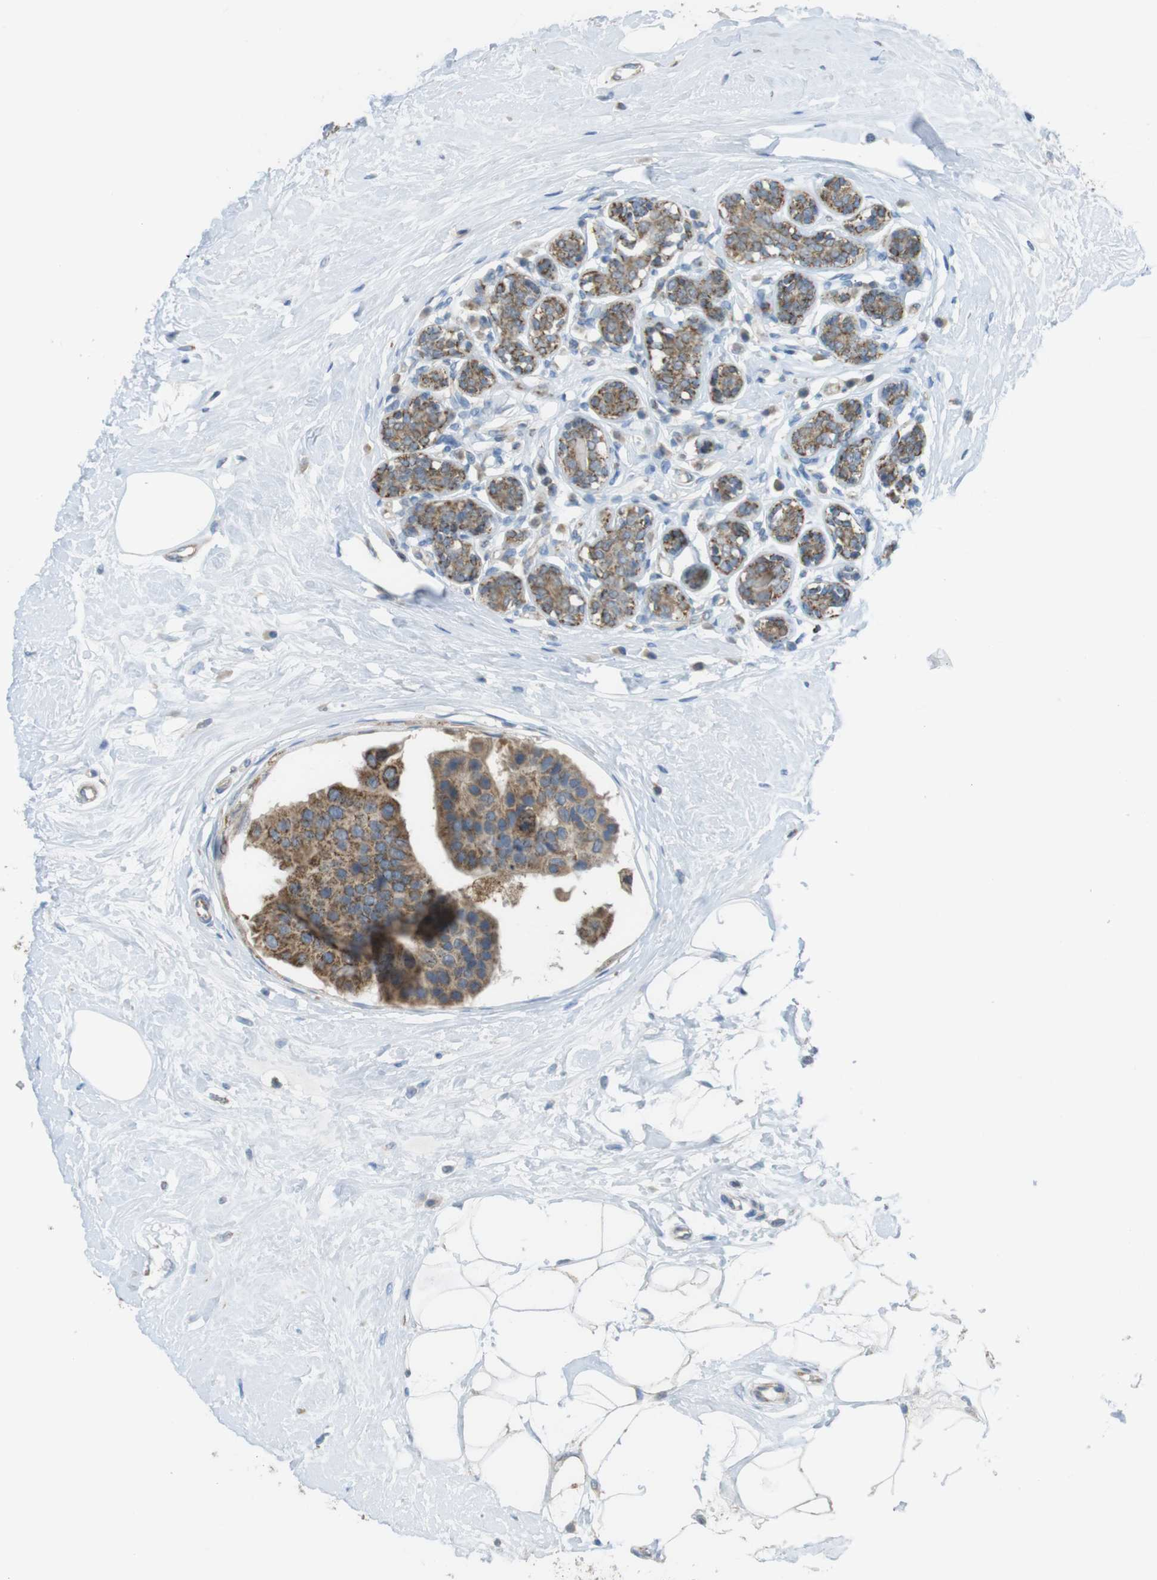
{"staining": {"intensity": "moderate", "quantity": ">75%", "location": "cytoplasmic/membranous"}, "tissue": "breast cancer", "cell_type": "Tumor cells", "image_type": "cancer", "snomed": [{"axis": "morphology", "description": "Normal tissue, NOS"}, {"axis": "morphology", "description": "Duct carcinoma"}, {"axis": "topography", "description": "Breast"}], "caption": "The image exhibits staining of breast cancer (infiltrating ductal carcinoma), revealing moderate cytoplasmic/membranous protein expression (brown color) within tumor cells.", "gene": "GRIK2", "patient": {"sex": "female", "age": 39}}